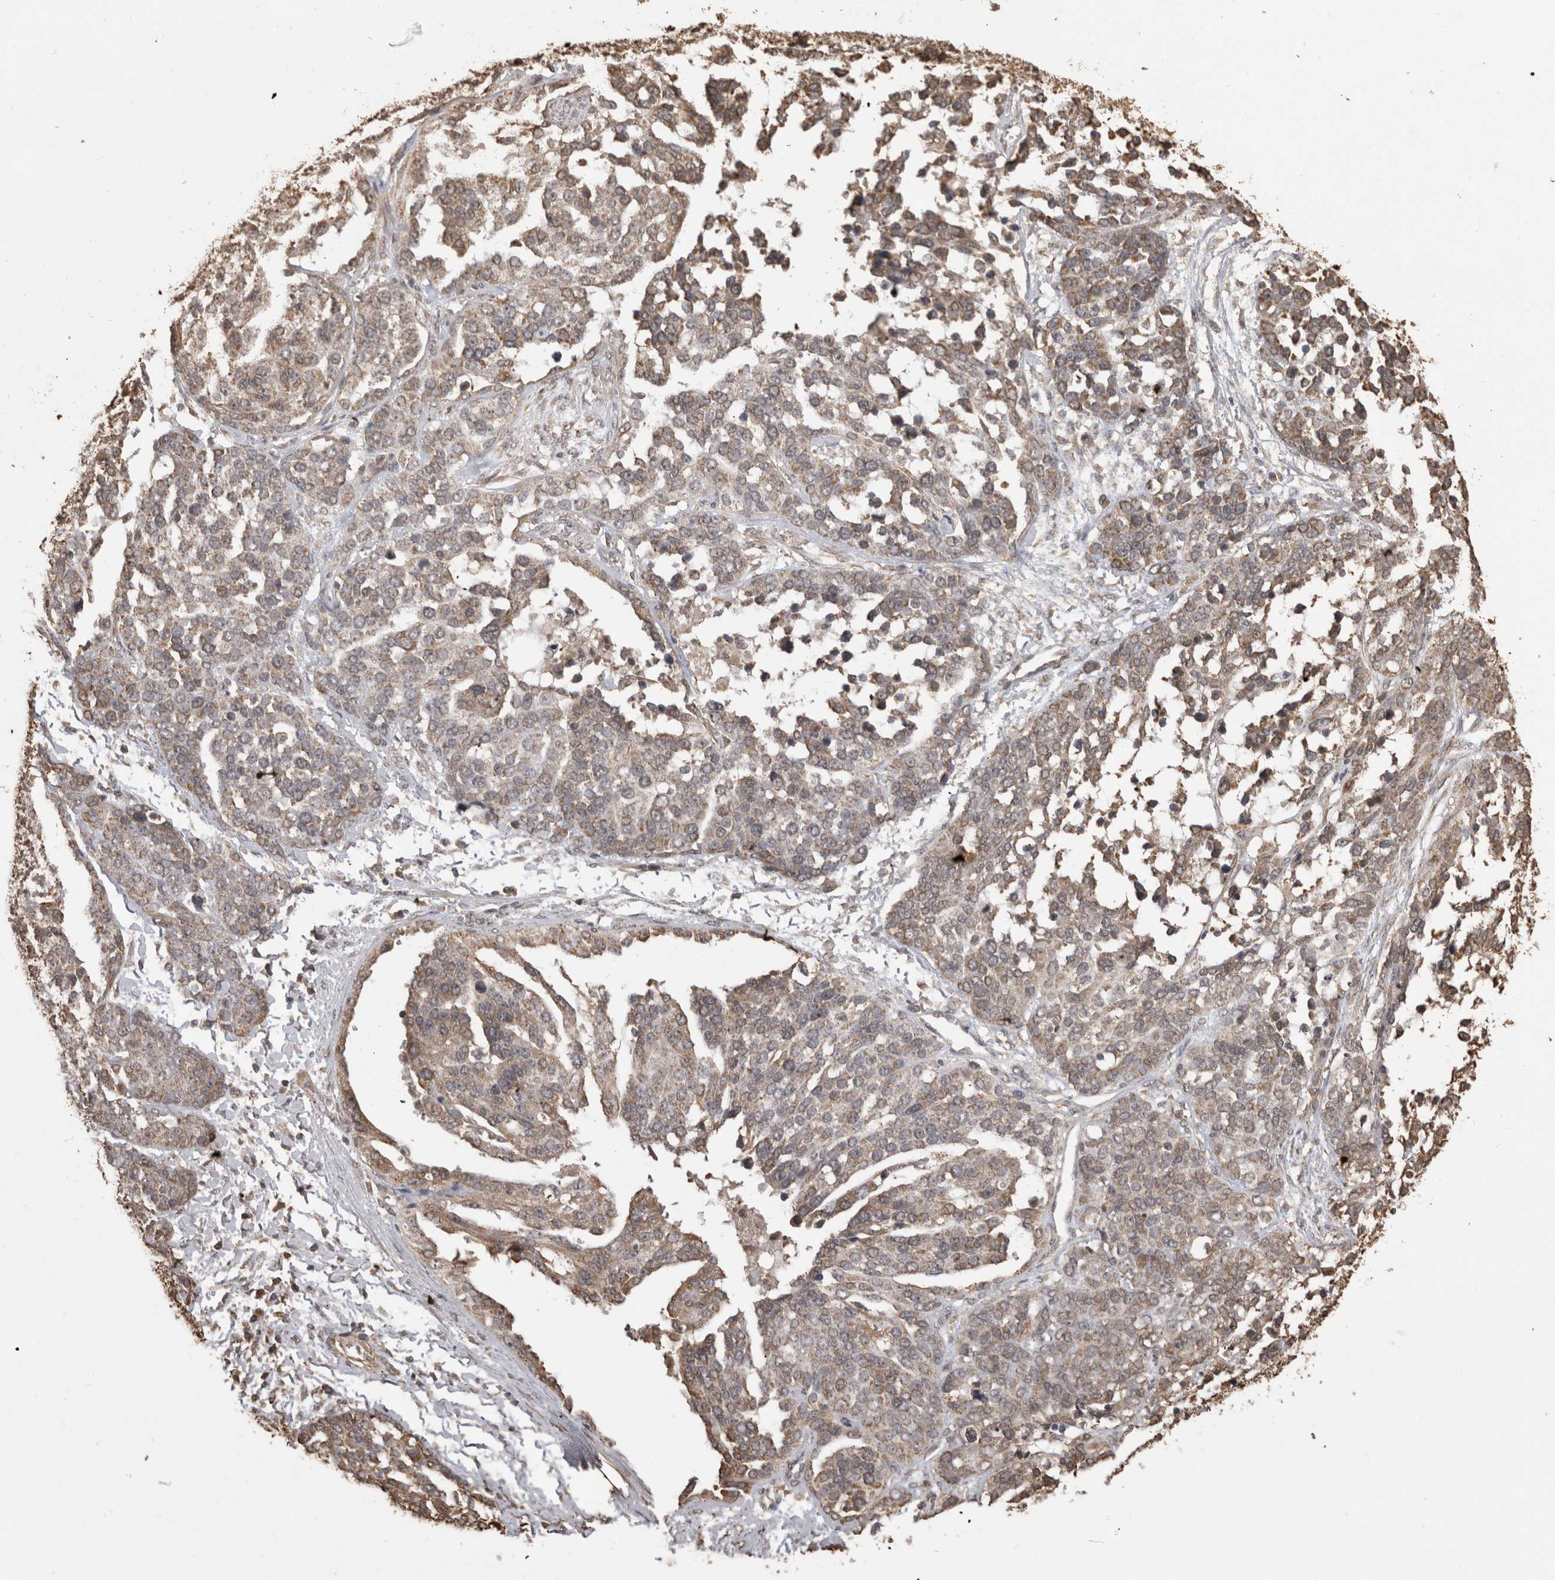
{"staining": {"intensity": "moderate", "quantity": "25%-75%", "location": "cytoplasmic/membranous"}, "tissue": "ovarian cancer", "cell_type": "Tumor cells", "image_type": "cancer", "snomed": [{"axis": "morphology", "description": "Cystadenocarcinoma, serous, NOS"}, {"axis": "topography", "description": "Ovary"}], "caption": "This image demonstrates ovarian cancer stained with immunohistochemistry to label a protein in brown. The cytoplasmic/membranous of tumor cells show moderate positivity for the protein. Nuclei are counter-stained blue.", "gene": "SOCS5", "patient": {"sex": "female", "age": 44}}